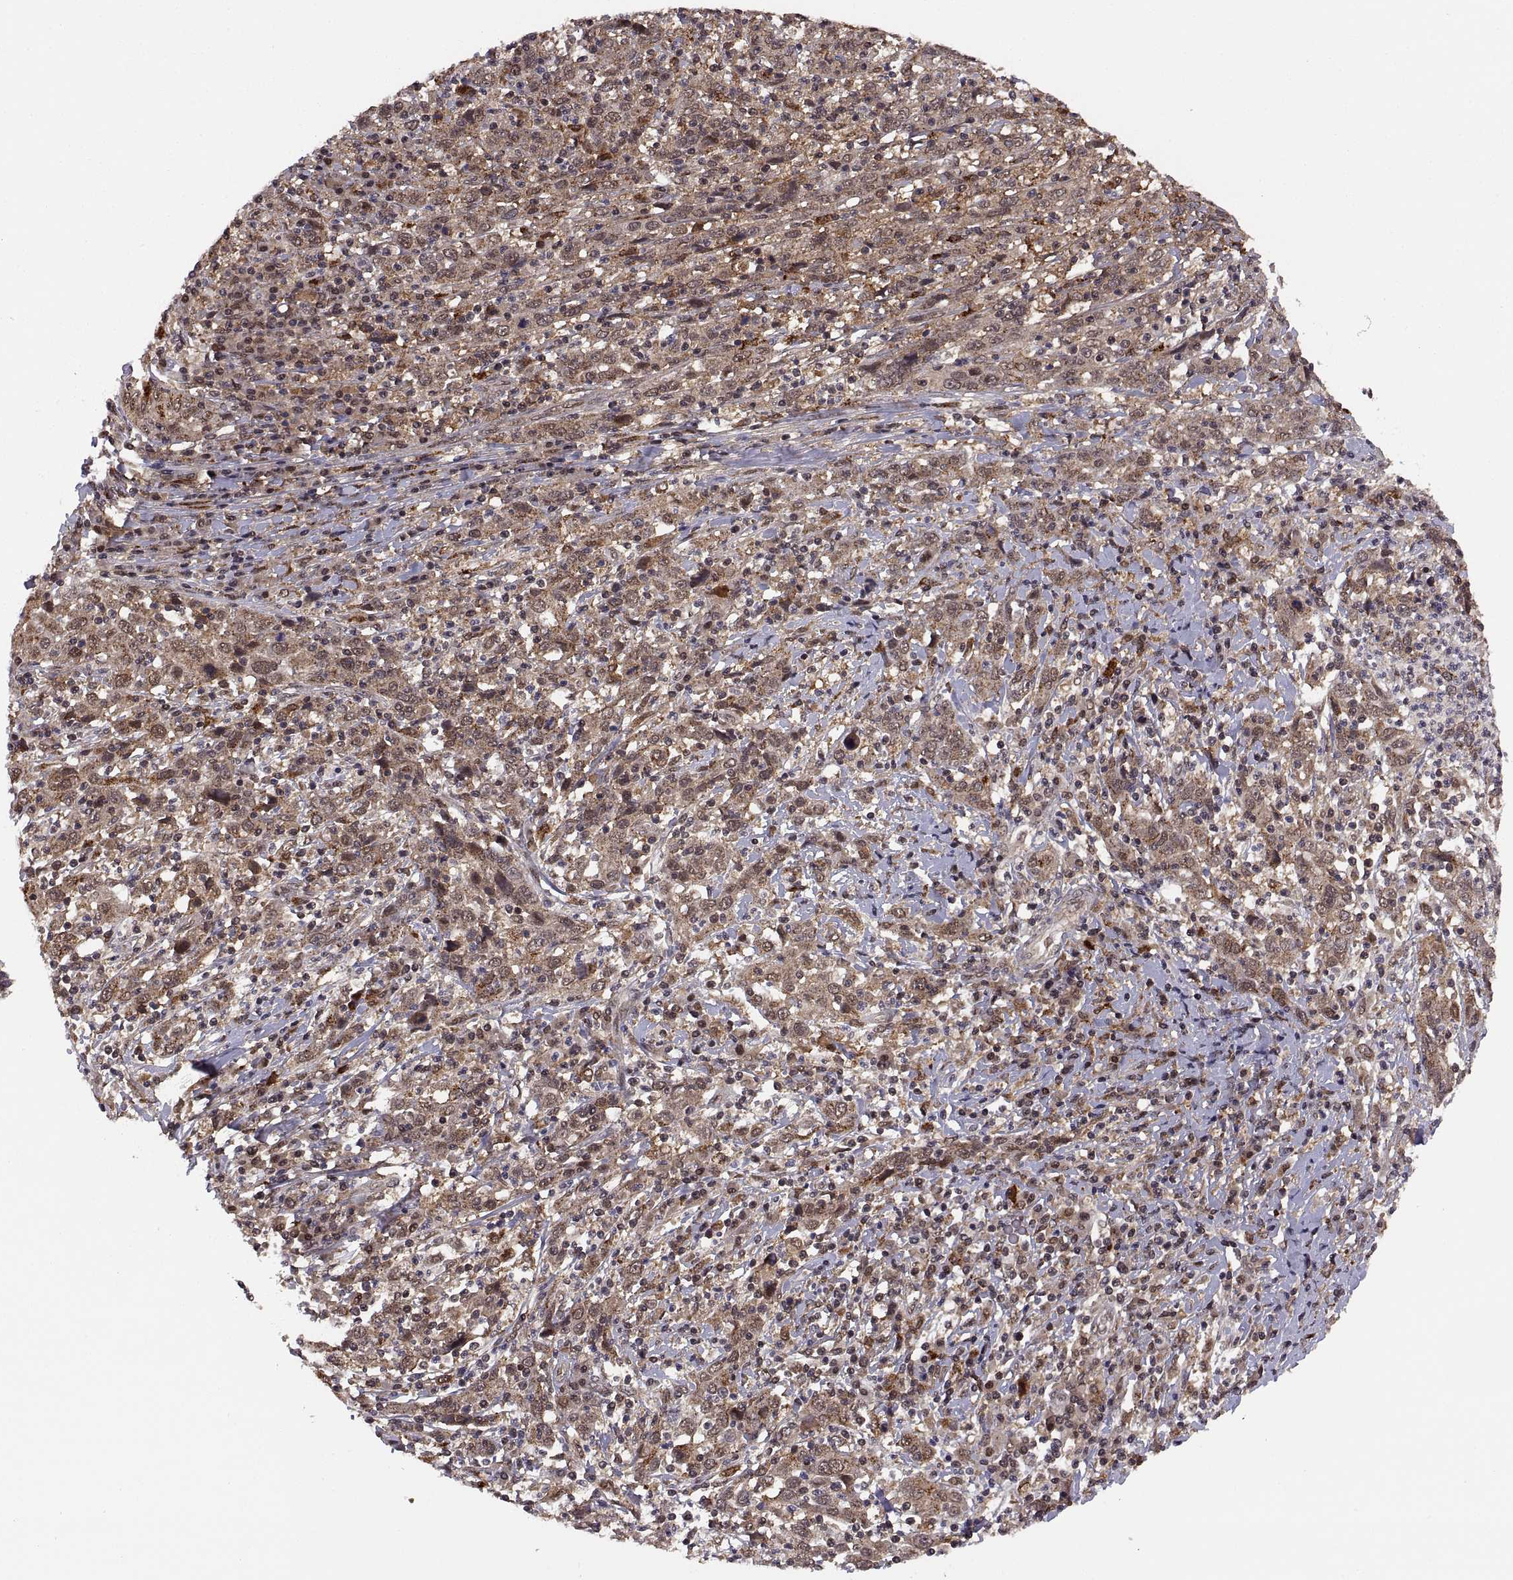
{"staining": {"intensity": "moderate", "quantity": ">75%", "location": "cytoplasmic/membranous"}, "tissue": "cervical cancer", "cell_type": "Tumor cells", "image_type": "cancer", "snomed": [{"axis": "morphology", "description": "Squamous cell carcinoma, NOS"}, {"axis": "topography", "description": "Cervix"}], "caption": "This histopathology image displays immunohistochemistry staining of human cervical cancer, with medium moderate cytoplasmic/membranous staining in approximately >75% of tumor cells.", "gene": "PSMC2", "patient": {"sex": "female", "age": 46}}